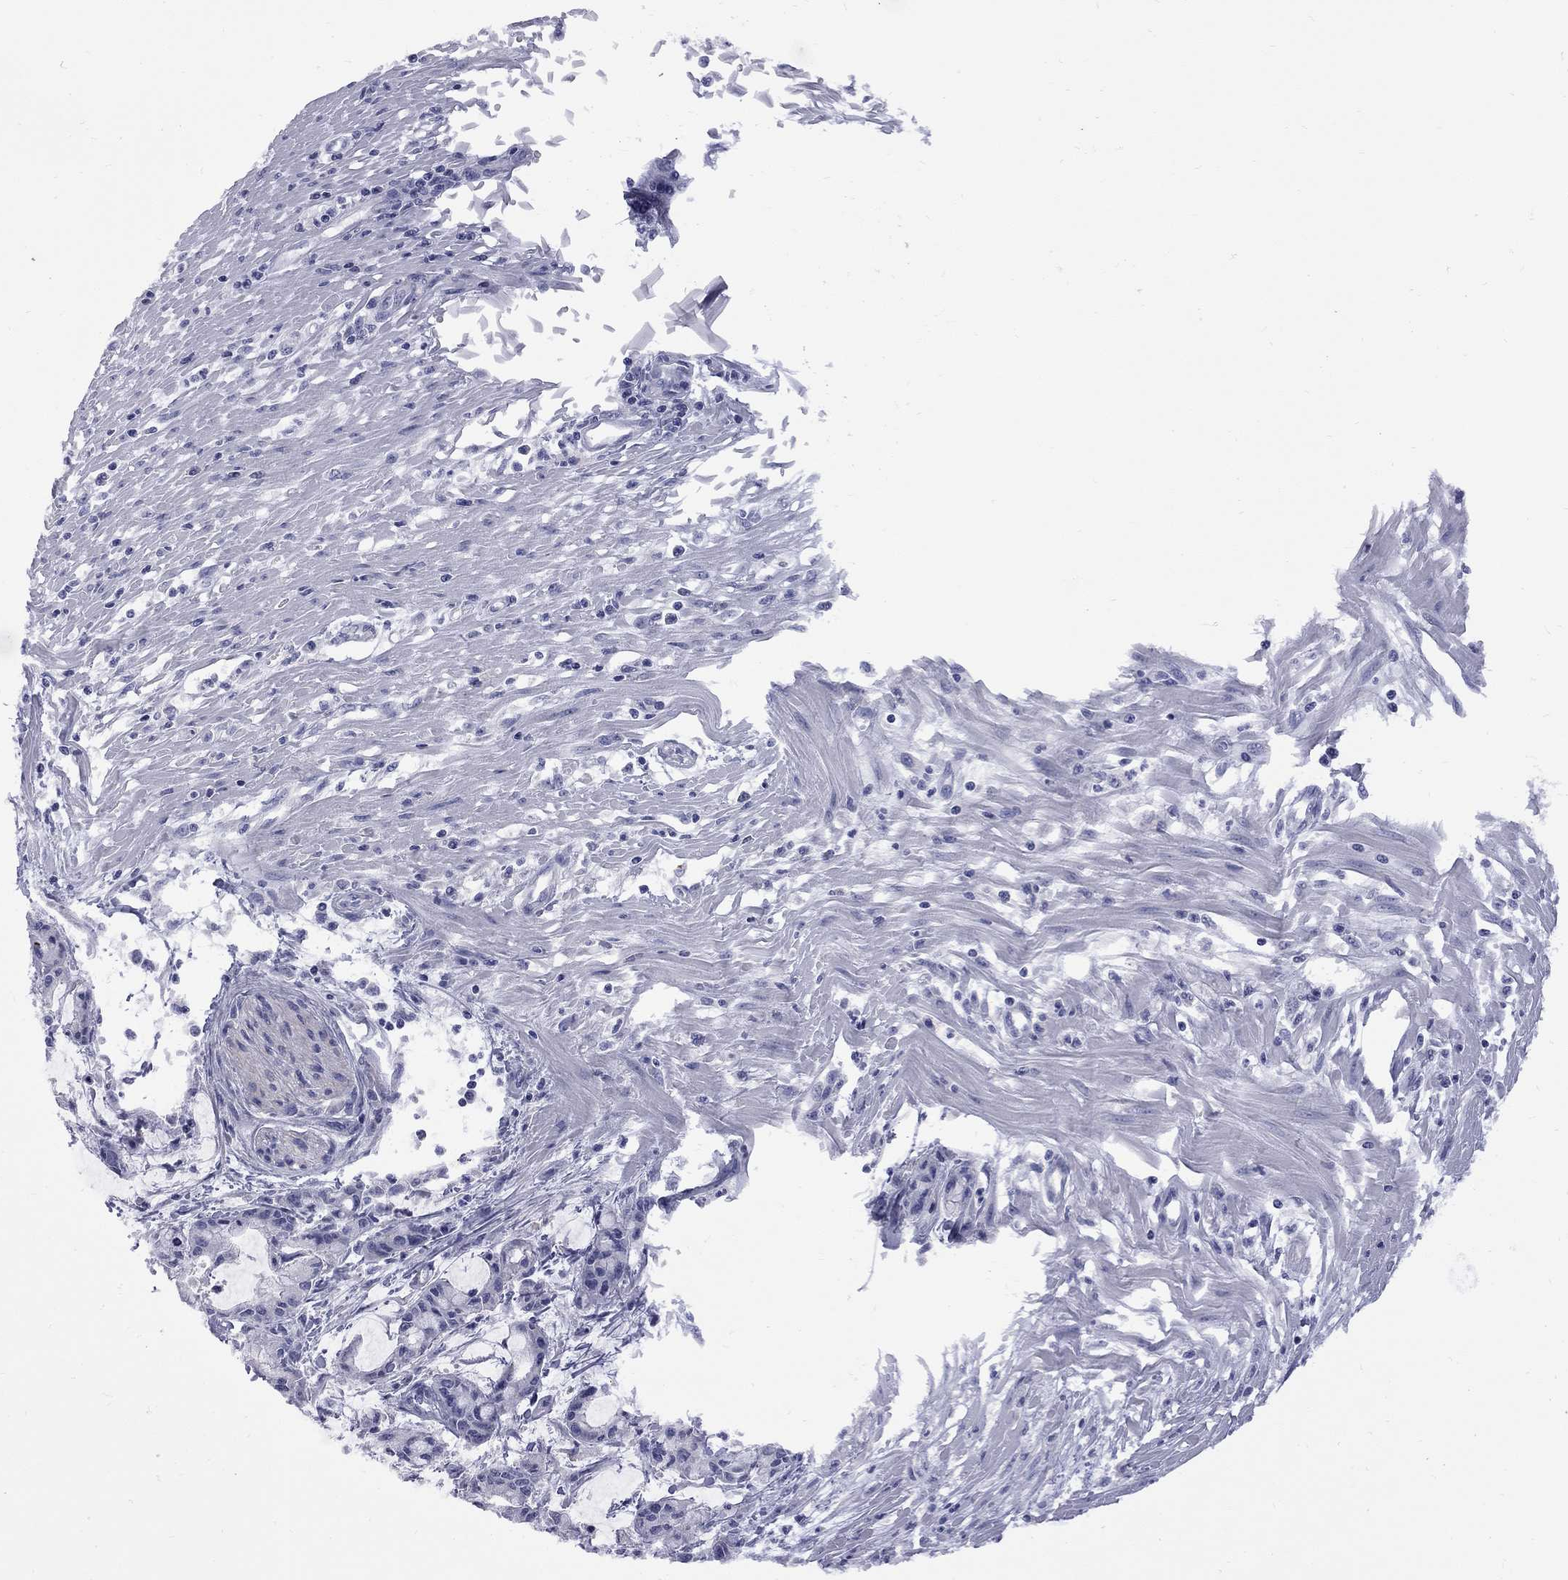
{"staining": {"intensity": "negative", "quantity": "none", "location": "none"}, "tissue": "pancreatic cancer", "cell_type": "Tumor cells", "image_type": "cancer", "snomed": [{"axis": "morphology", "description": "Adenocarcinoma, NOS"}, {"axis": "topography", "description": "Pancreas"}], "caption": "Tumor cells show no significant protein expression in pancreatic cancer.", "gene": "ABCB4", "patient": {"sex": "male", "age": 48}}